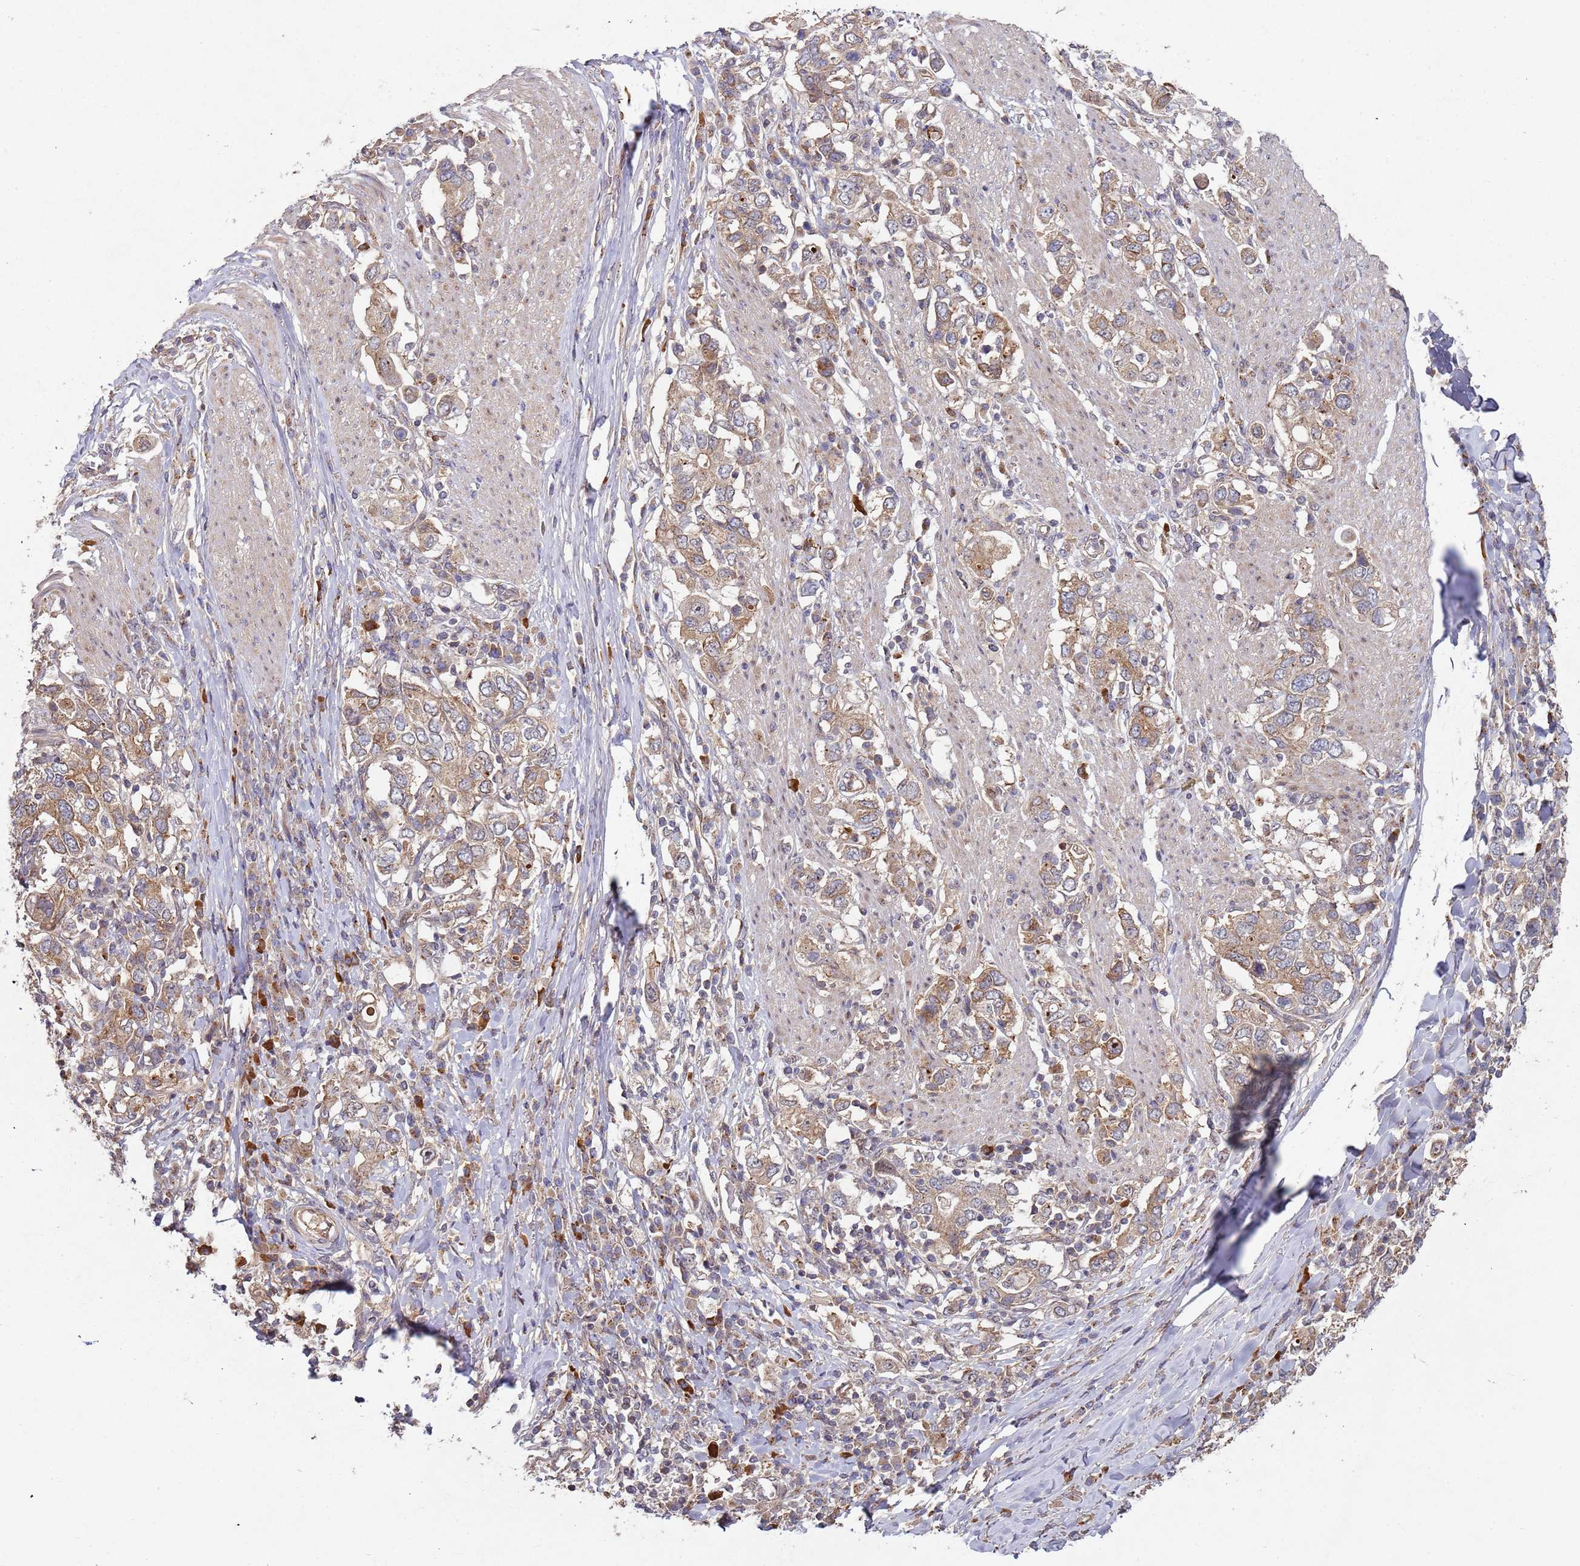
{"staining": {"intensity": "weak", "quantity": ">75%", "location": "cytoplasmic/membranous"}, "tissue": "stomach cancer", "cell_type": "Tumor cells", "image_type": "cancer", "snomed": [{"axis": "morphology", "description": "Adenocarcinoma, NOS"}, {"axis": "topography", "description": "Stomach, upper"}, {"axis": "topography", "description": "Stomach"}], "caption": "A brown stain shows weak cytoplasmic/membranous expression of a protein in human stomach adenocarcinoma tumor cells. (DAB (3,3'-diaminobenzidine) IHC with brightfield microscopy, high magnification).", "gene": "KANSL1L", "patient": {"sex": "male", "age": 62}}